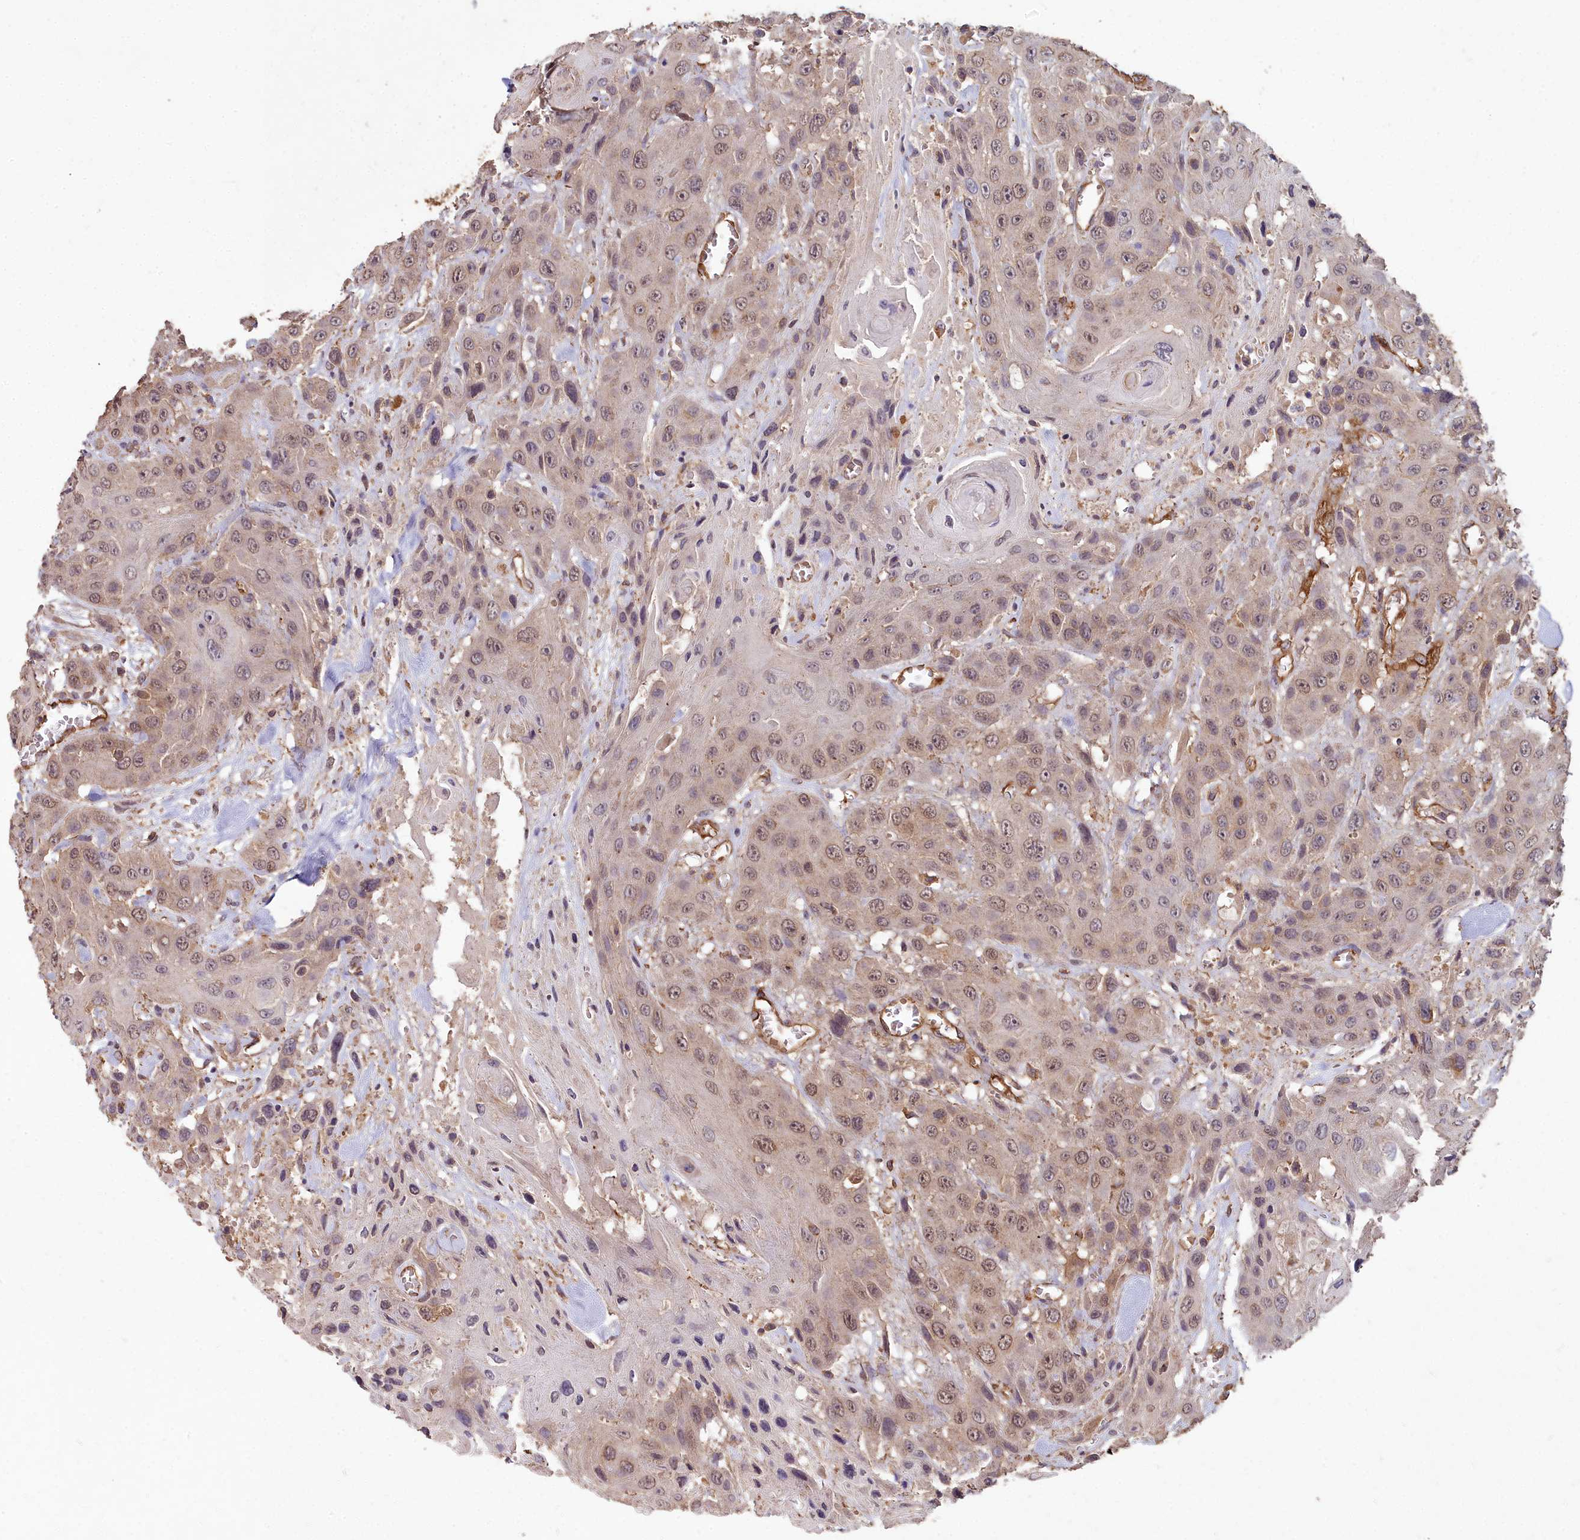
{"staining": {"intensity": "moderate", "quantity": ">75%", "location": "nuclear"}, "tissue": "head and neck cancer", "cell_type": "Tumor cells", "image_type": "cancer", "snomed": [{"axis": "morphology", "description": "Squamous cell carcinoma, NOS"}, {"axis": "topography", "description": "Head-Neck"}], "caption": "Head and neck cancer tissue shows moderate nuclear staining in approximately >75% of tumor cells", "gene": "CEMIP2", "patient": {"sex": "male", "age": 81}}